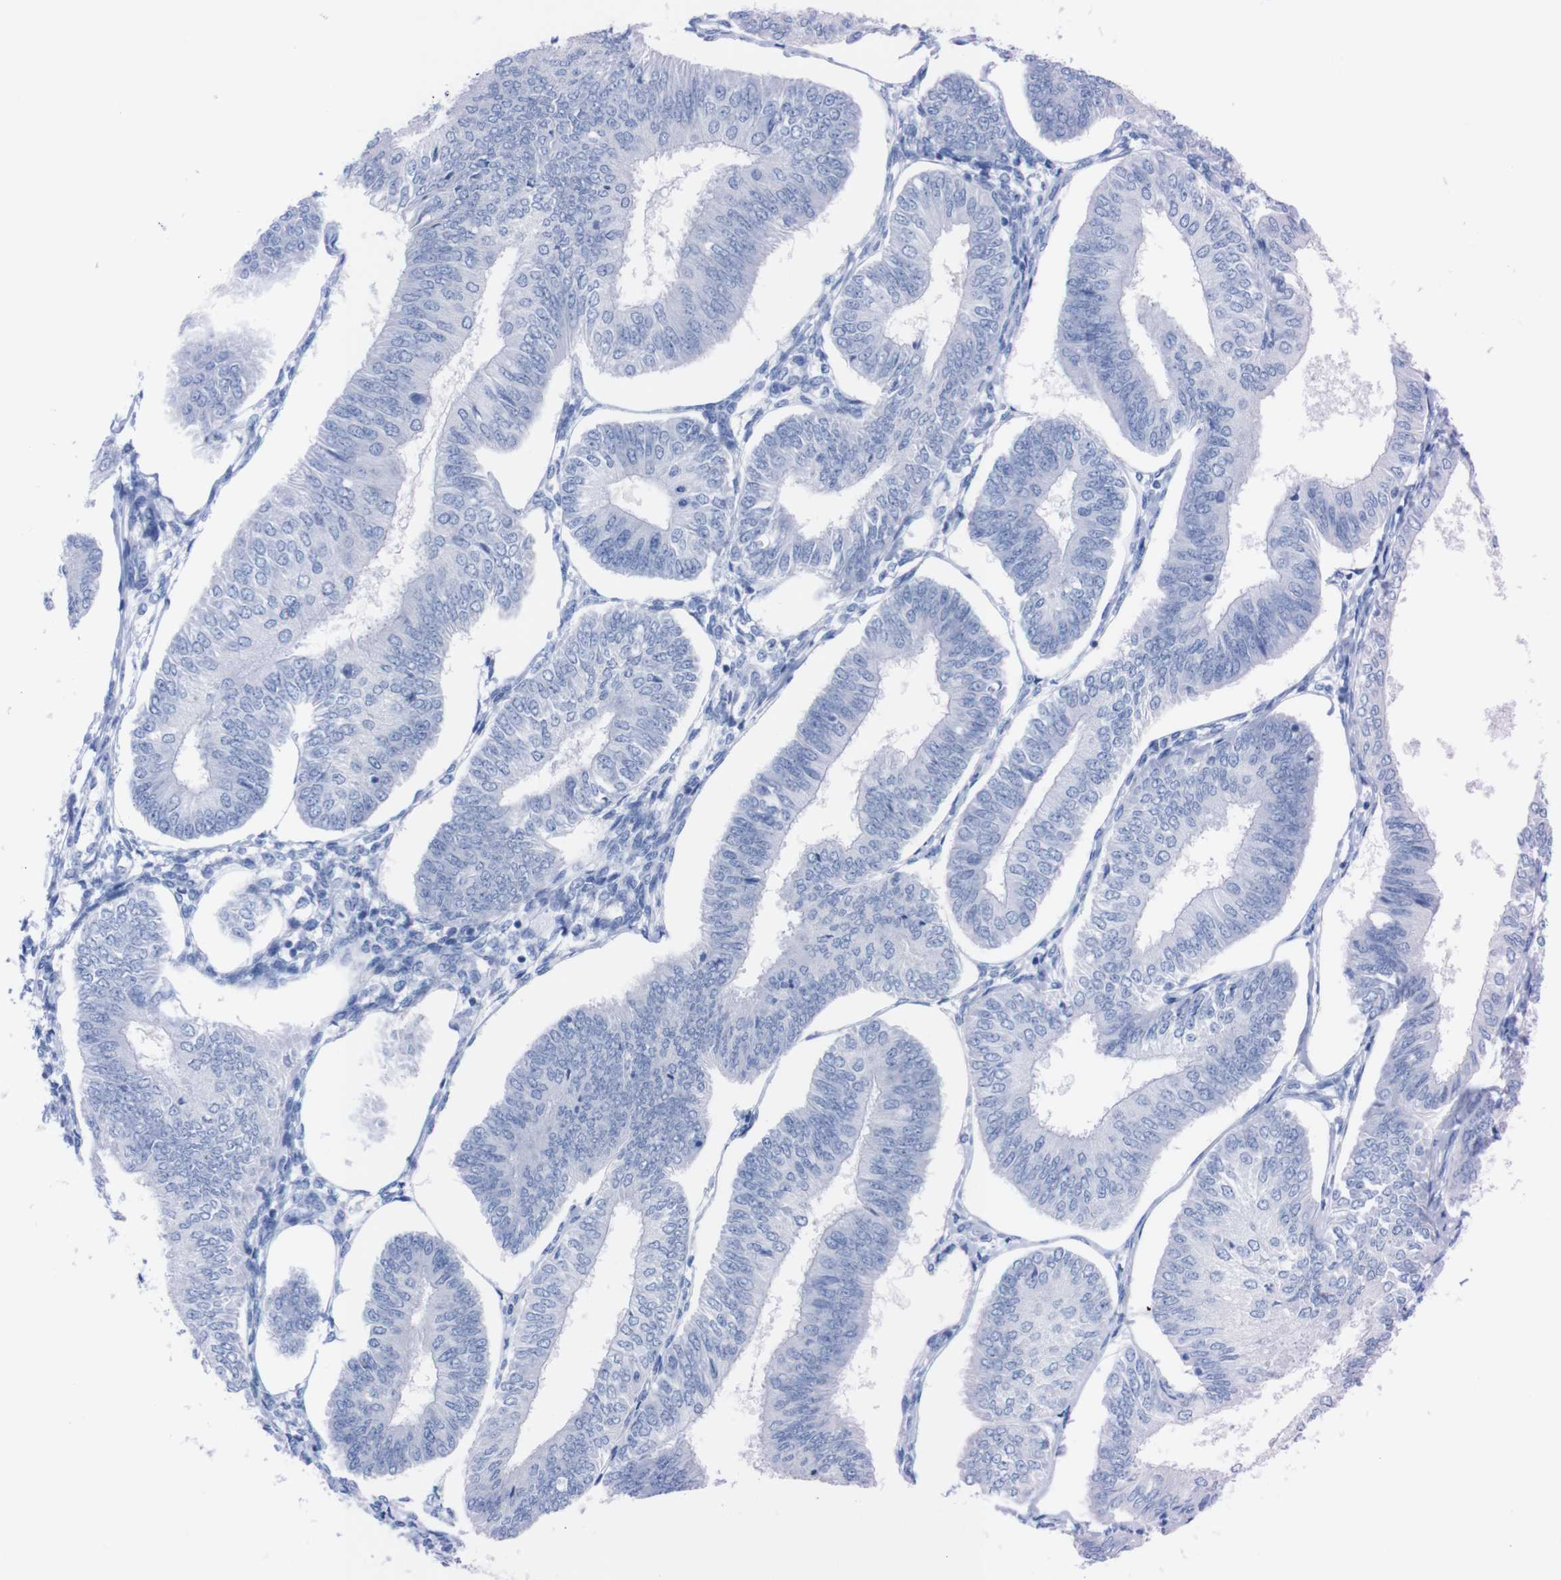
{"staining": {"intensity": "negative", "quantity": "none", "location": "none"}, "tissue": "endometrial cancer", "cell_type": "Tumor cells", "image_type": "cancer", "snomed": [{"axis": "morphology", "description": "Adenocarcinoma, NOS"}, {"axis": "topography", "description": "Endometrium"}], "caption": "Tumor cells show no significant protein positivity in endometrial cancer.", "gene": "P2RY12", "patient": {"sex": "female", "age": 58}}